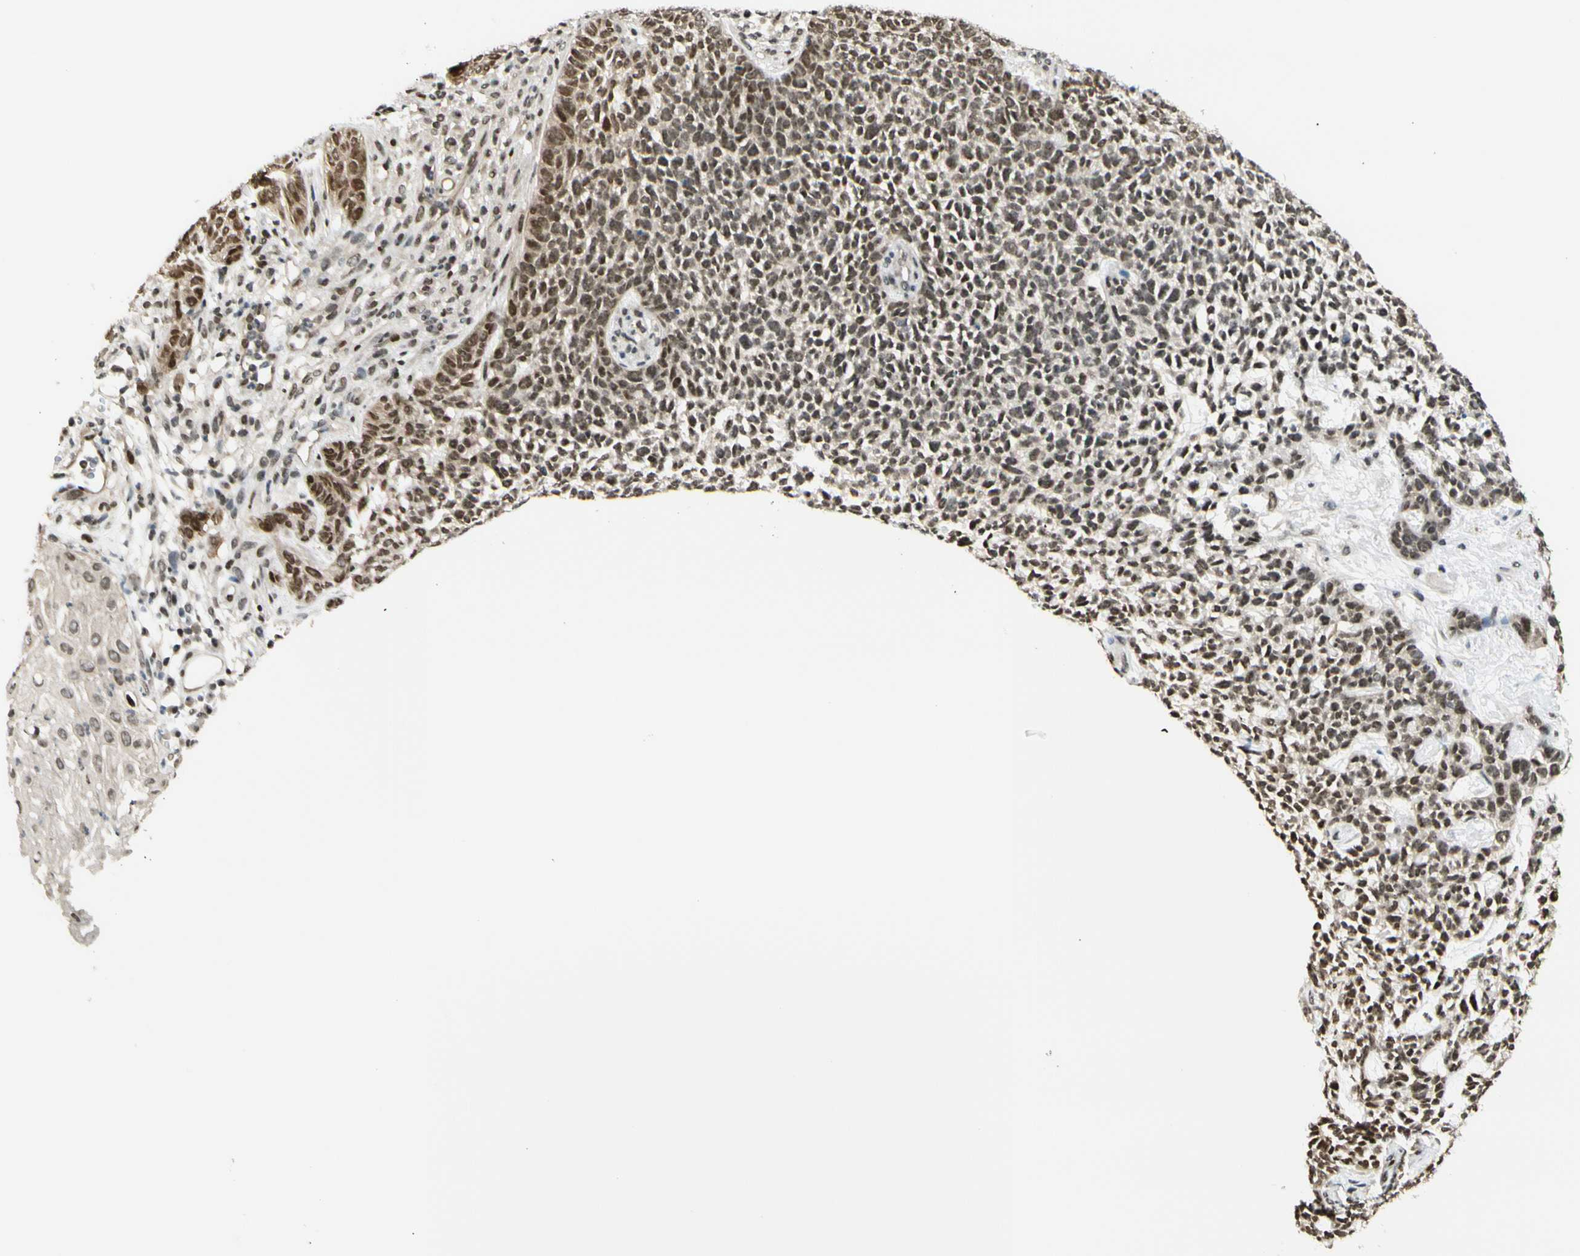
{"staining": {"intensity": "moderate", "quantity": ">75%", "location": "nuclear"}, "tissue": "skin cancer", "cell_type": "Tumor cells", "image_type": "cancer", "snomed": [{"axis": "morphology", "description": "Basal cell carcinoma"}, {"axis": "topography", "description": "Skin"}], "caption": "Immunohistochemistry staining of skin cancer (basal cell carcinoma), which exhibits medium levels of moderate nuclear positivity in approximately >75% of tumor cells indicating moderate nuclear protein expression. The staining was performed using DAB (brown) for protein detection and nuclei were counterstained in hematoxylin (blue).", "gene": "SUFU", "patient": {"sex": "female", "age": 84}}